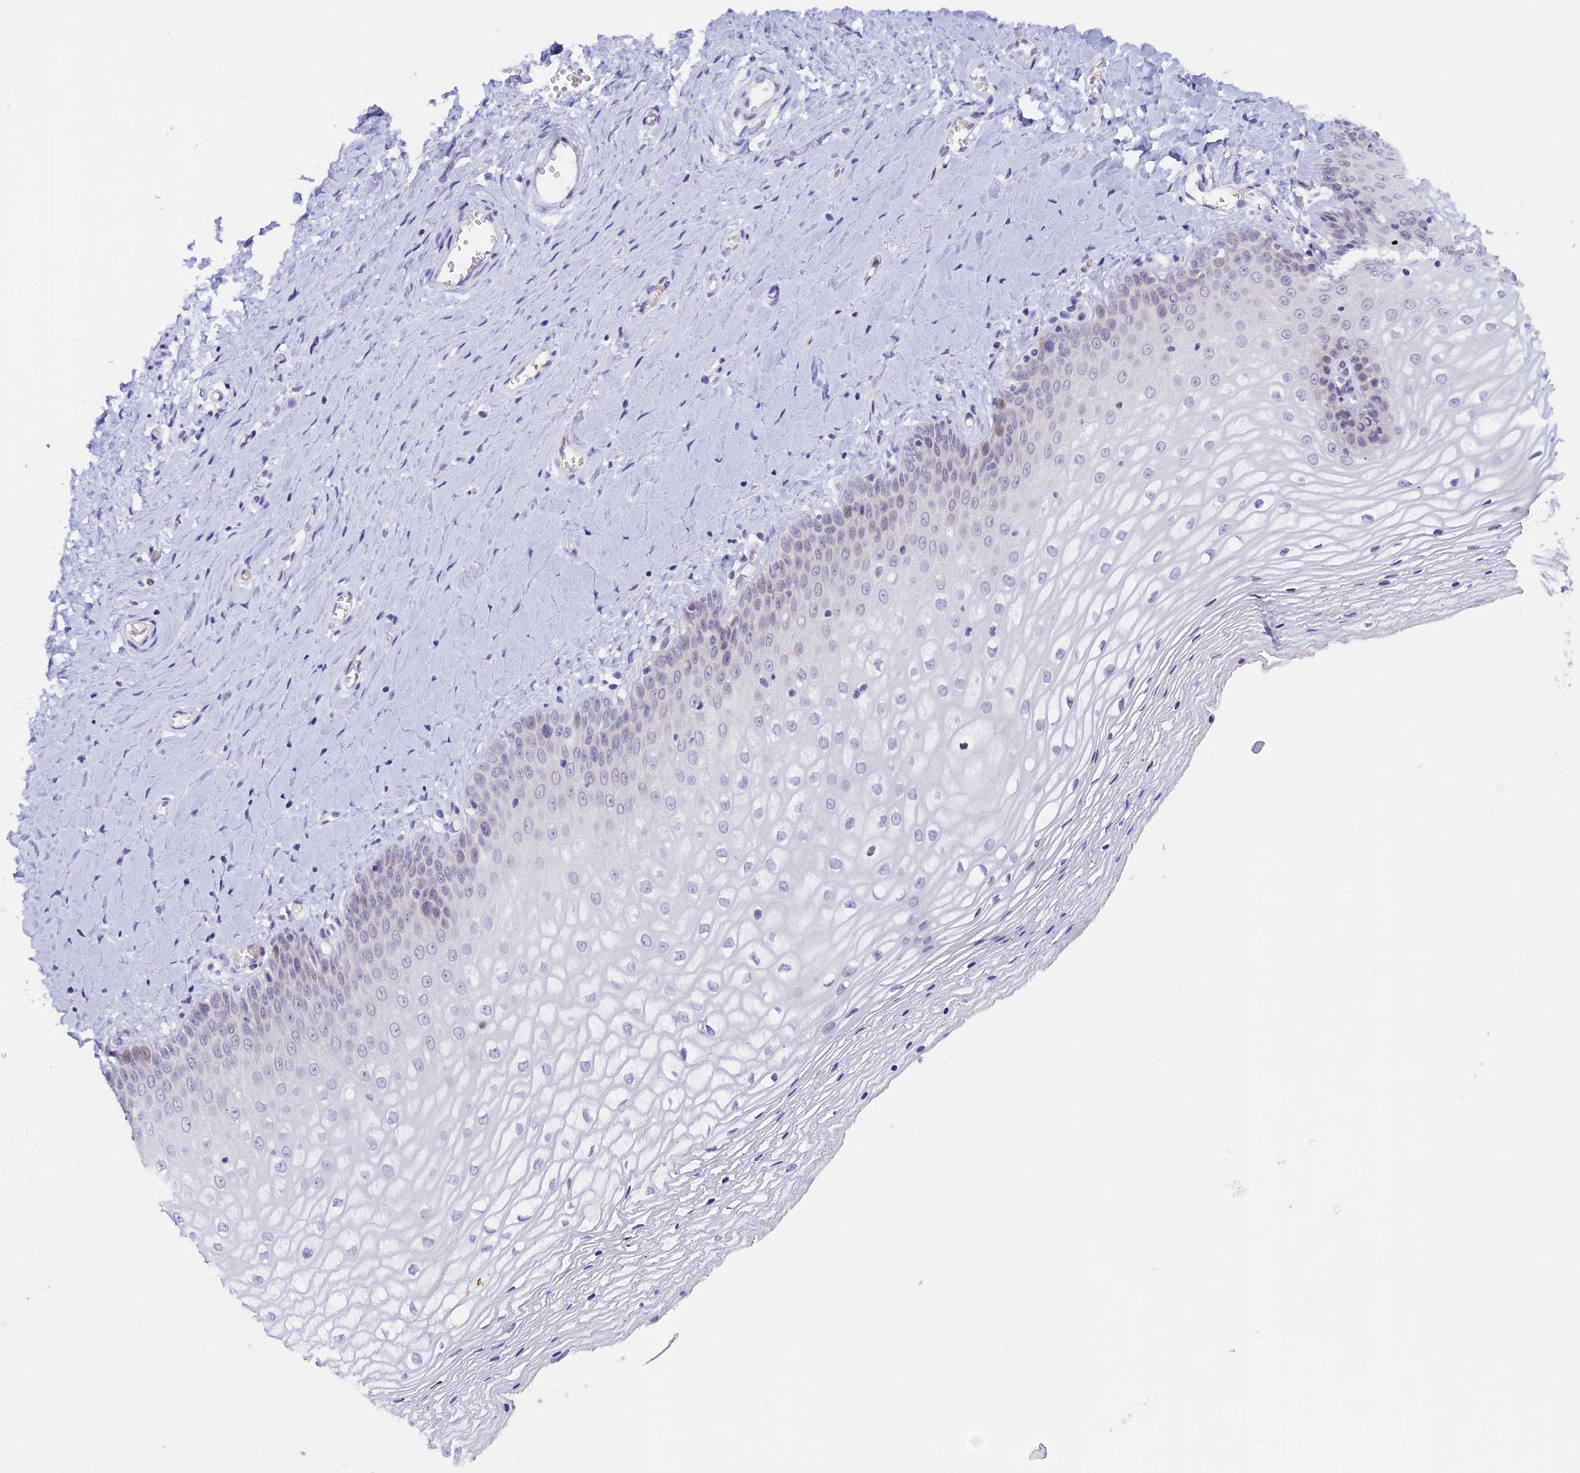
{"staining": {"intensity": "moderate", "quantity": "<25%", "location": "nuclear"}, "tissue": "vagina", "cell_type": "Squamous epithelial cells", "image_type": "normal", "snomed": [{"axis": "morphology", "description": "Normal tissue, NOS"}, {"axis": "topography", "description": "Vagina"}], "caption": "Brown immunohistochemical staining in benign vagina demonstrates moderate nuclear staining in approximately <25% of squamous epithelial cells. Using DAB (3,3'-diaminobenzidine) (brown) and hematoxylin (blue) stains, captured at high magnification using brightfield microscopy.", "gene": "RASGEF1B", "patient": {"sex": "female", "age": 65}}